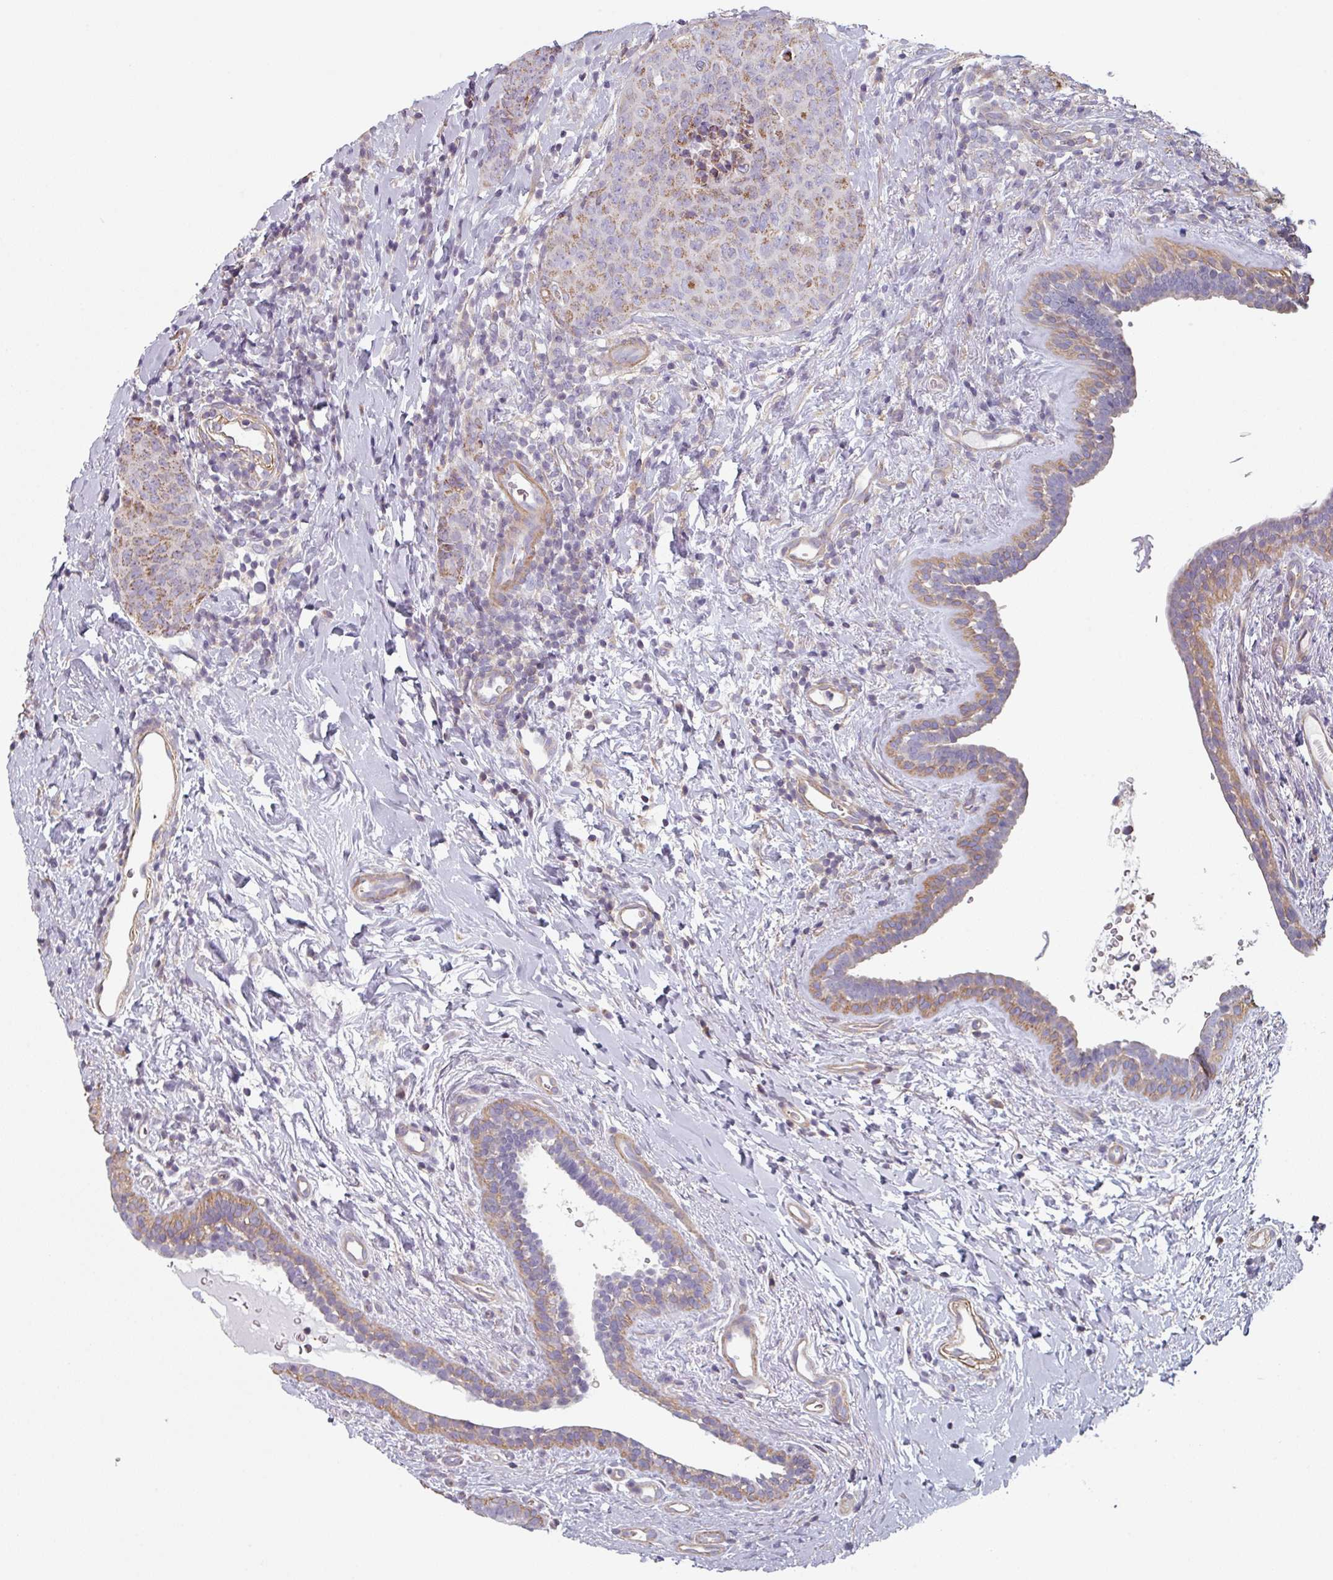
{"staining": {"intensity": "moderate", "quantity": "<25%", "location": "cytoplasmic/membranous"}, "tissue": "breast cancer", "cell_type": "Tumor cells", "image_type": "cancer", "snomed": [{"axis": "morphology", "description": "Duct carcinoma"}, {"axis": "topography", "description": "Breast"}], "caption": "High-magnification brightfield microscopy of infiltrating ductal carcinoma (breast) stained with DAB (3,3'-diaminobenzidine) (brown) and counterstained with hematoxylin (blue). tumor cells exhibit moderate cytoplasmic/membranous positivity is present in about<25% of cells.", "gene": "GSTA4", "patient": {"sex": "female", "age": 40}}